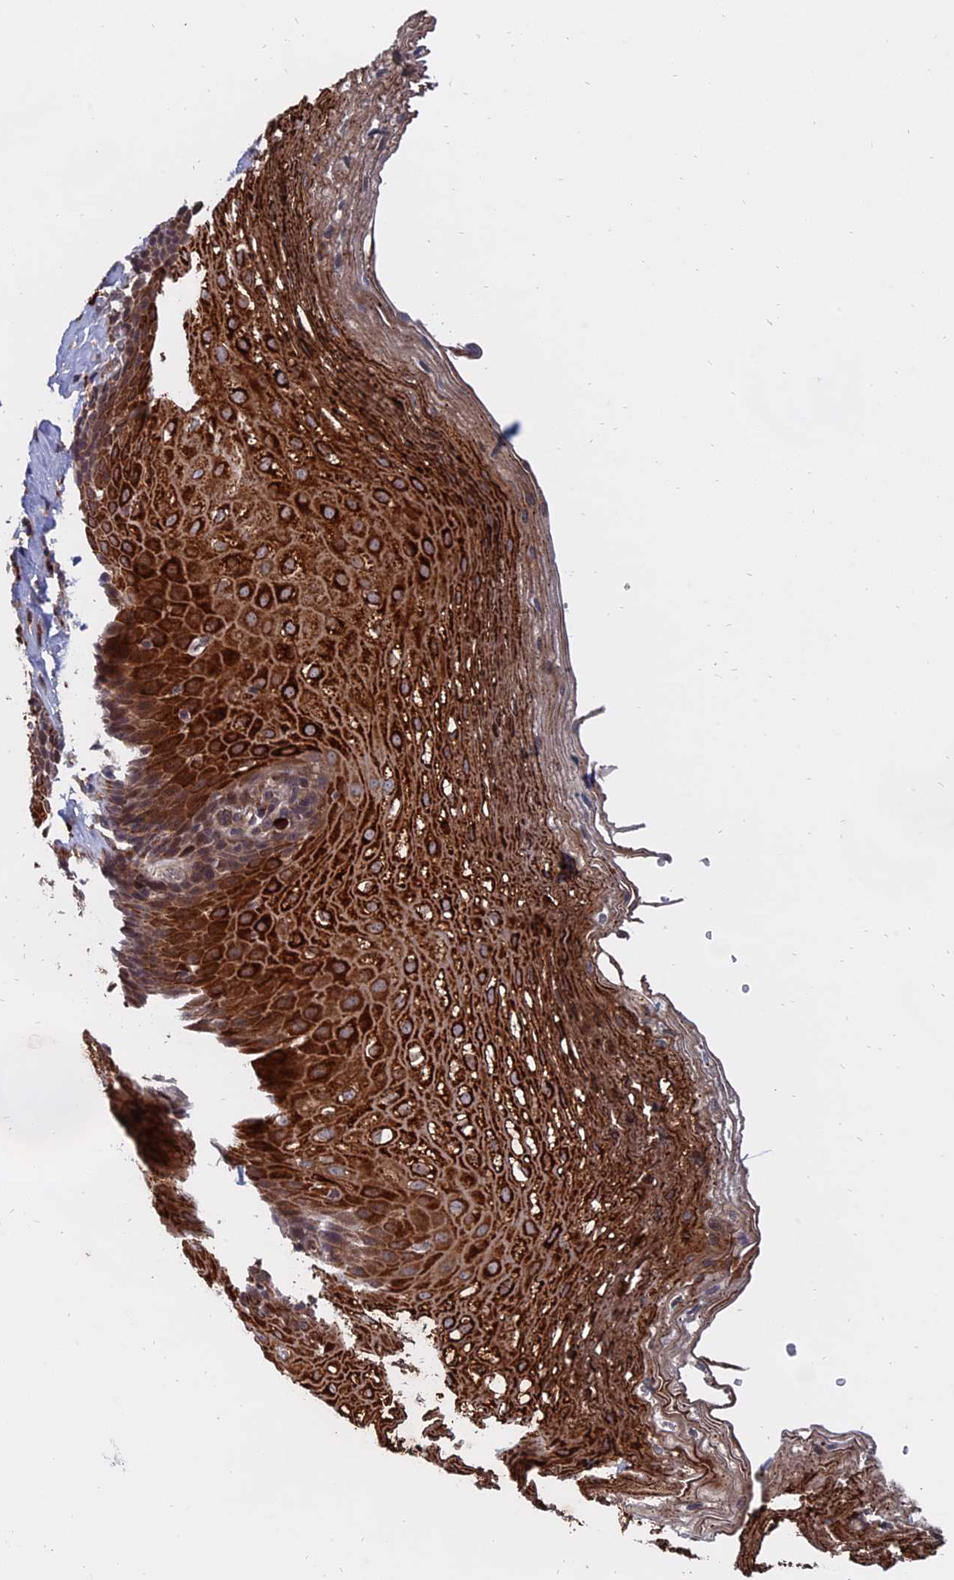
{"staining": {"intensity": "strong", "quantity": "25%-75%", "location": "cytoplasmic/membranous"}, "tissue": "esophagus", "cell_type": "Squamous epithelial cells", "image_type": "normal", "snomed": [{"axis": "morphology", "description": "Normal tissue, NOS"}, {"axis": "topography", "description": "Esophagus"}], "caption": "The photomicrograph reveals staining of benign esophagus, revealing strong cytoplasmic/membranous protein staining (brown color) within squamous epithelial cells.", "gene": "TRAPPC2L", "patient": {"sex": "female", "age": 66}}